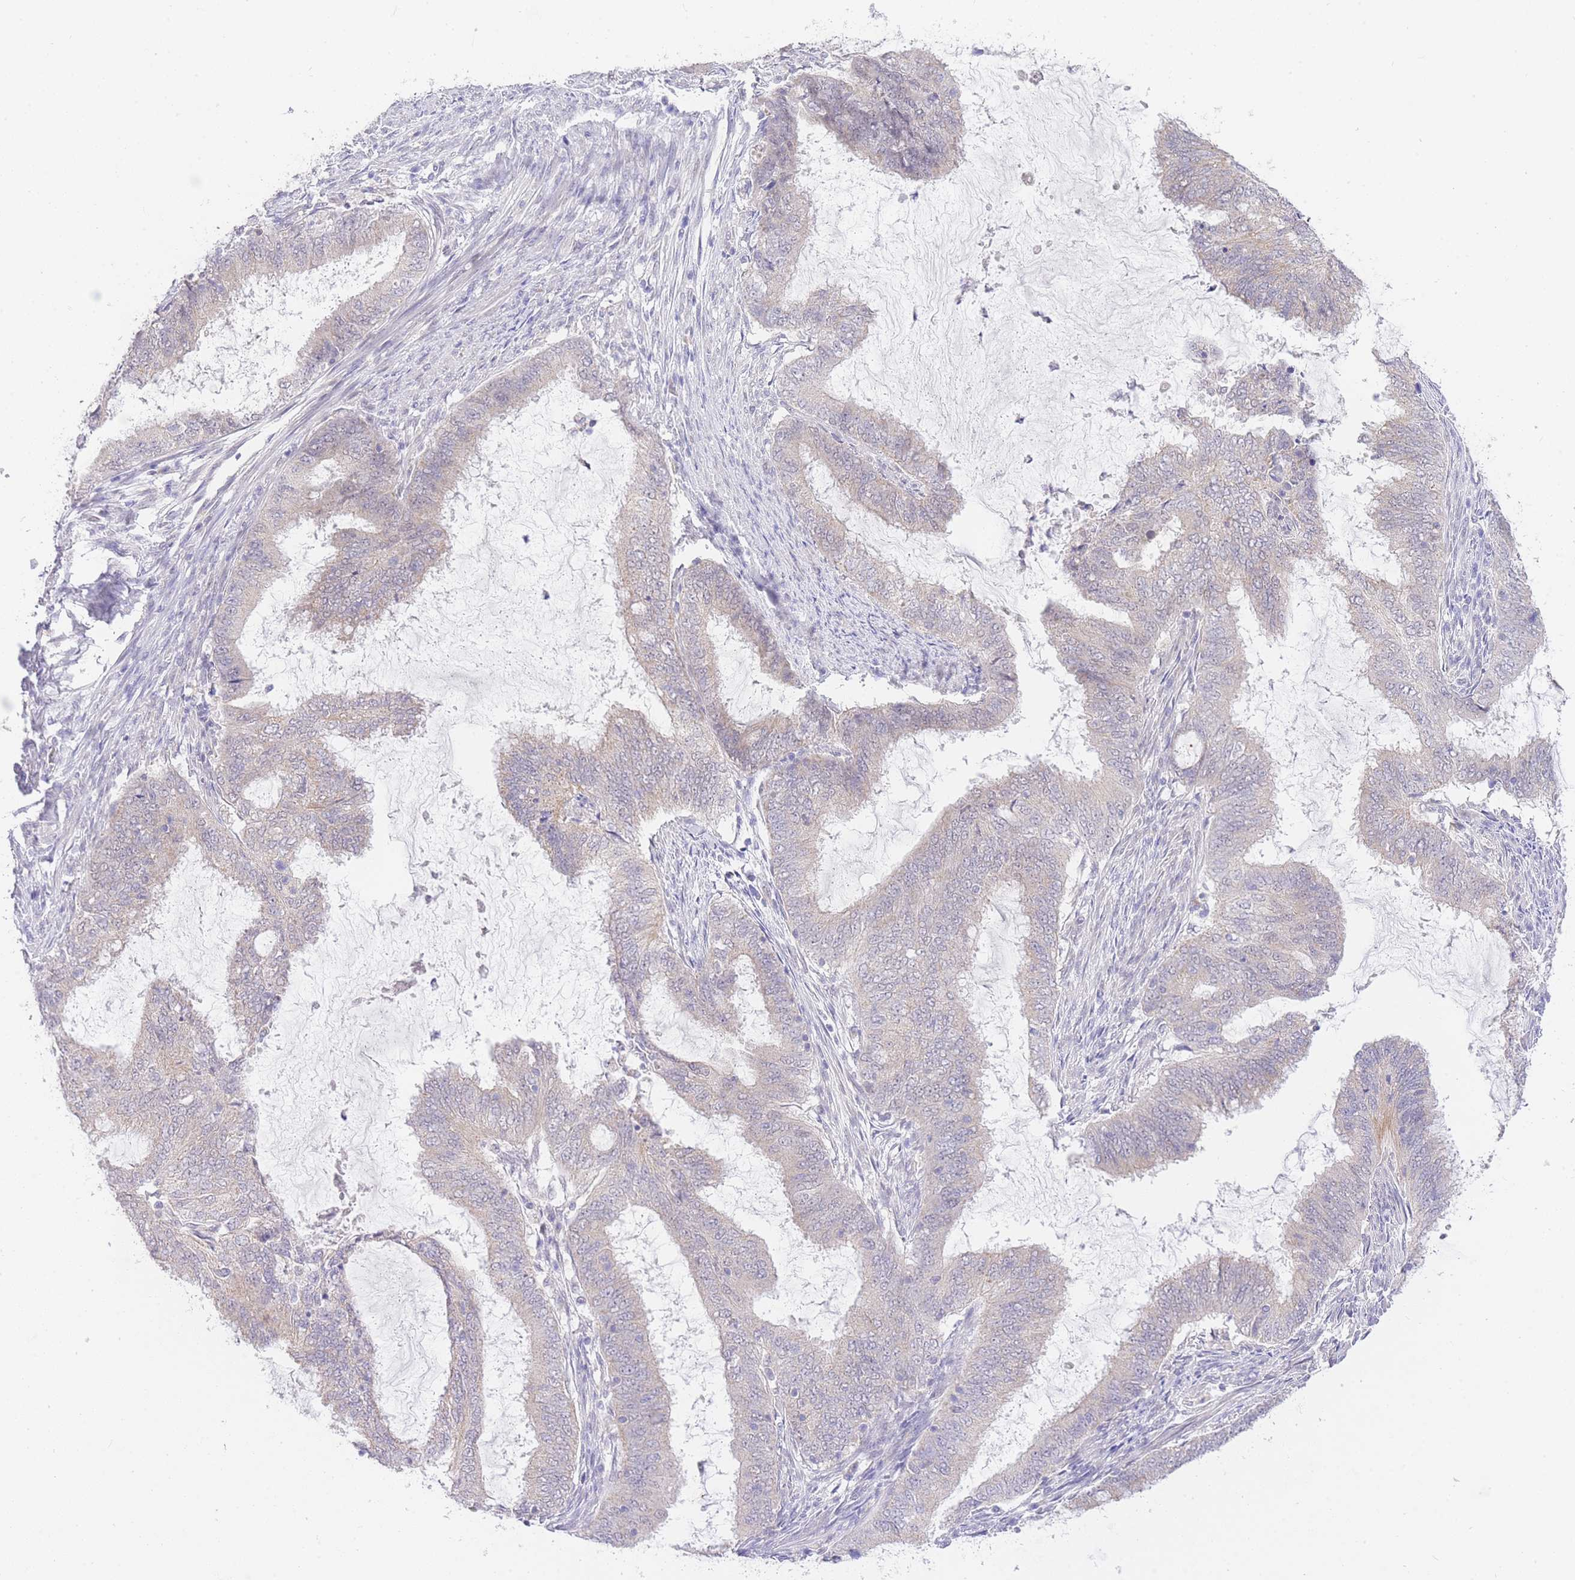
{"staining": {"intensity": "negative", "quantity": "none", "location": "none"}, "tissue": "endometrial cancer", "cell_type": "Tumor cells", "image_type": "cancer", "snomed": [{"axis": "morphology", "description": "Adenocarcinoma, NOS"}, {"axis": "topography", "description": "Endometrium"}], "caption": "Endometrial cancer (adenocarcinoma) was stained to show a protein in brown. There is no significant staining in tumor cells.", "gene": "UBXN7", "patient": {"sex": "female", "age": 51}}